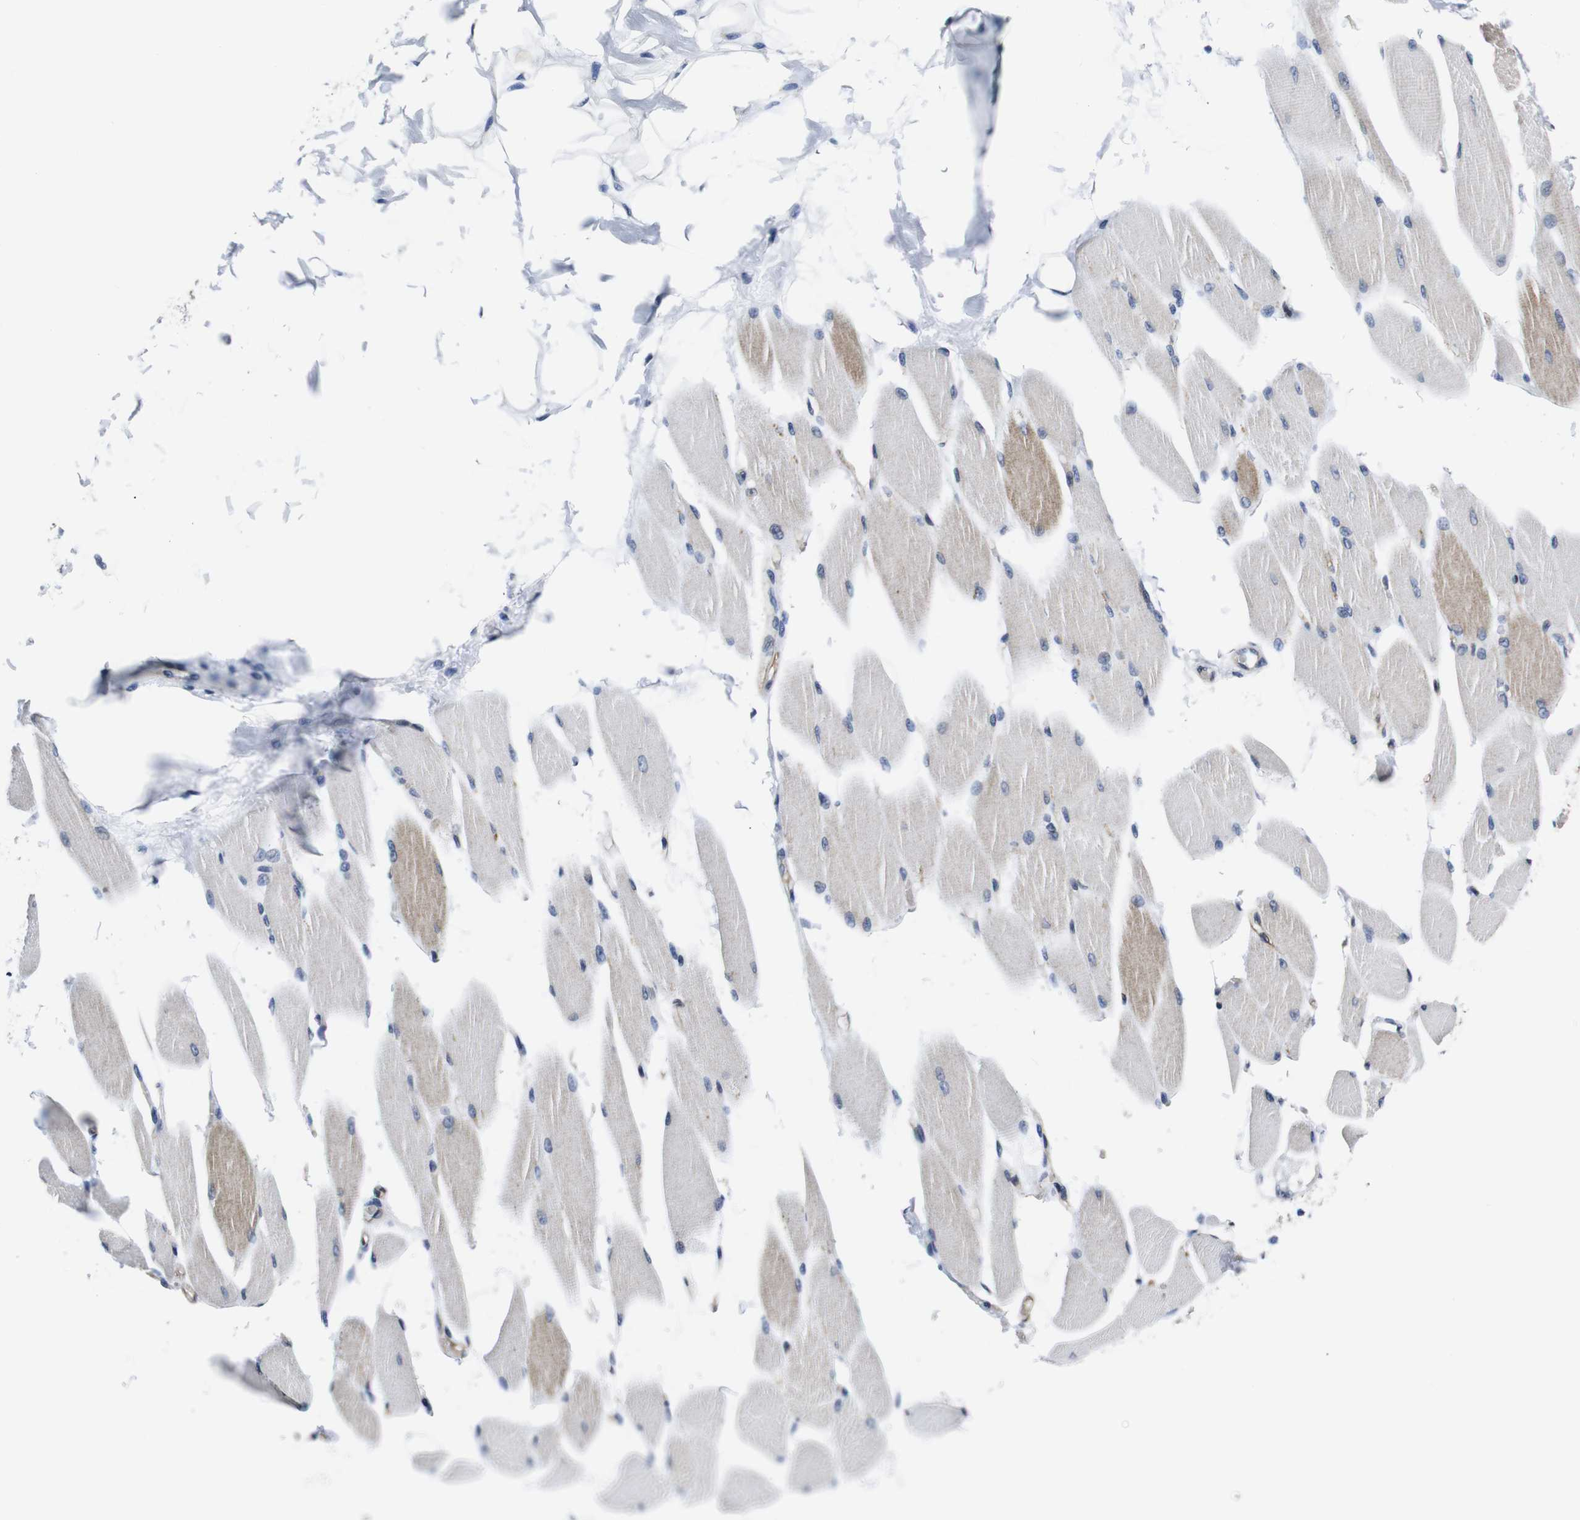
{"staining": {"intensity": "moderate", "quantity": "25%-75%", "location": "cytoplasmic/membranous"}, "tissue": "skeletal muscle", "cell_type": "Myocytes", "image_type": "normal", "snomed": [{"axis": "morphology", "description": "Normal tissue, NOS"}, {"axis": "topography", "description": "Skeletal muscle"}, {"axis": "topography", "description": "Peripheral nerve tissue"}], "caption": "Immunohistochemical staining of benign skeletal muscle exhibits moderate cytoplasmic/membranous protein positivity in approximately 25%-75% of myocytes.", "gene": "SOCS3", "patient": {"sex": "female", "age": 84}}